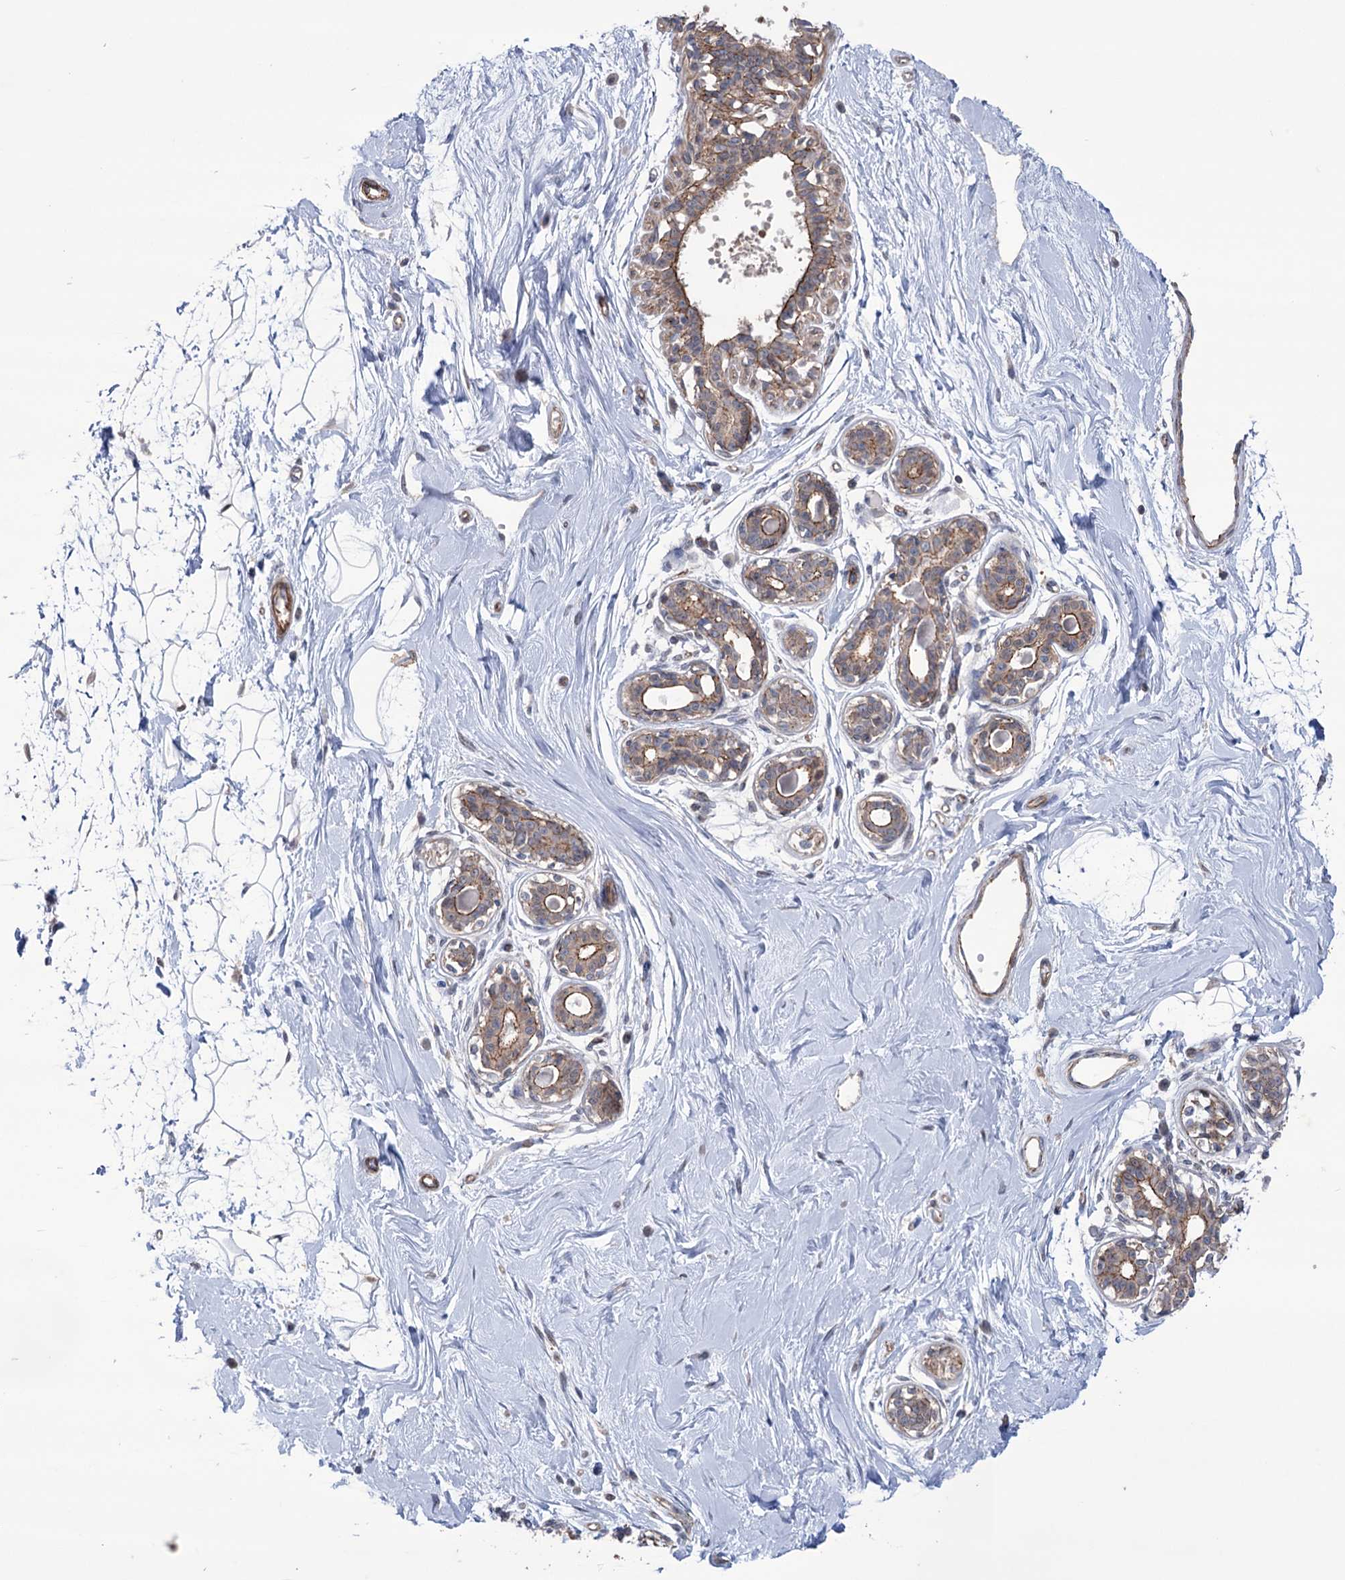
{"staining": {"intensity": "negative", "quantity": "none", "location": "none"}, "tissue": "breast", "cell_type": "Adipocytes", "image_type": "normal", "snomed": [{"axis": "morphology", "description": "Normal tissue, NOS"}, {"axis": "topography", "description": "Breast"}], "caption": "DAB (3,3'-diaminobenzidine) immunohistochemical staining of unremarkable breast exhibits no significant positivity in adipocytes.", "gene": "TRIM71", "patient": {"sex": "female", "age": 45}}